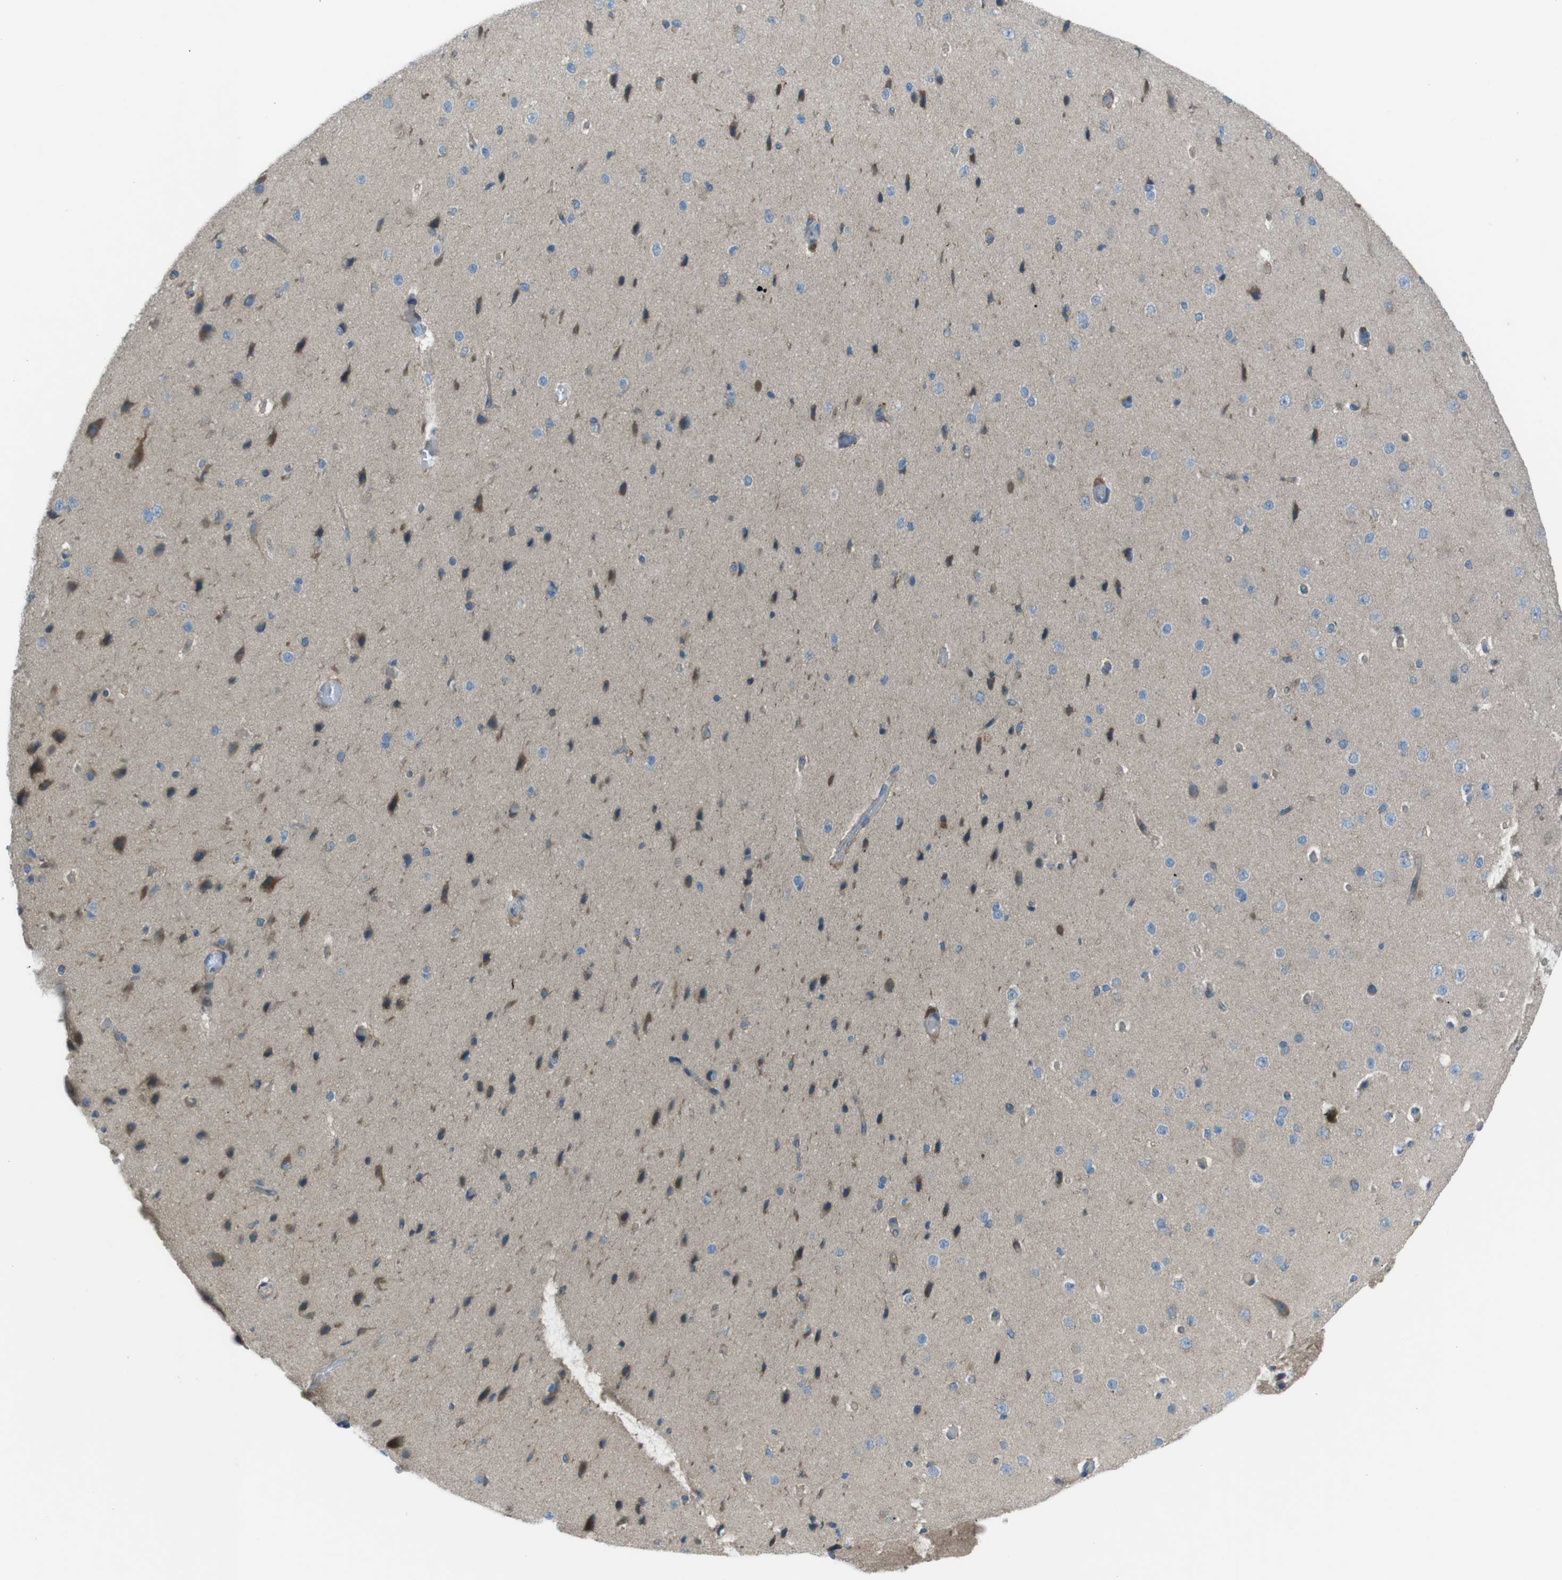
{"staining": {"intensity": "negative", "quantity": "none", "location": "none"}, "tissue": "cerebral cortex", "cell_type": "Endothelial cells", "image_type": "normal", "snomed": [{"axis": "morphology", "description": "Normal tissue, NOS"}, {"axis": "morphology", "description": "Developmental malformation"}, {"axis": "topography", "description": "Cerebral cortex"}], "caption": "The IHC photomicrograph has no significant positivity in endothelial cells of cerebral cortex.", "gene": "TMEM41B", "patient": {"sex": "female", "age": 30}}